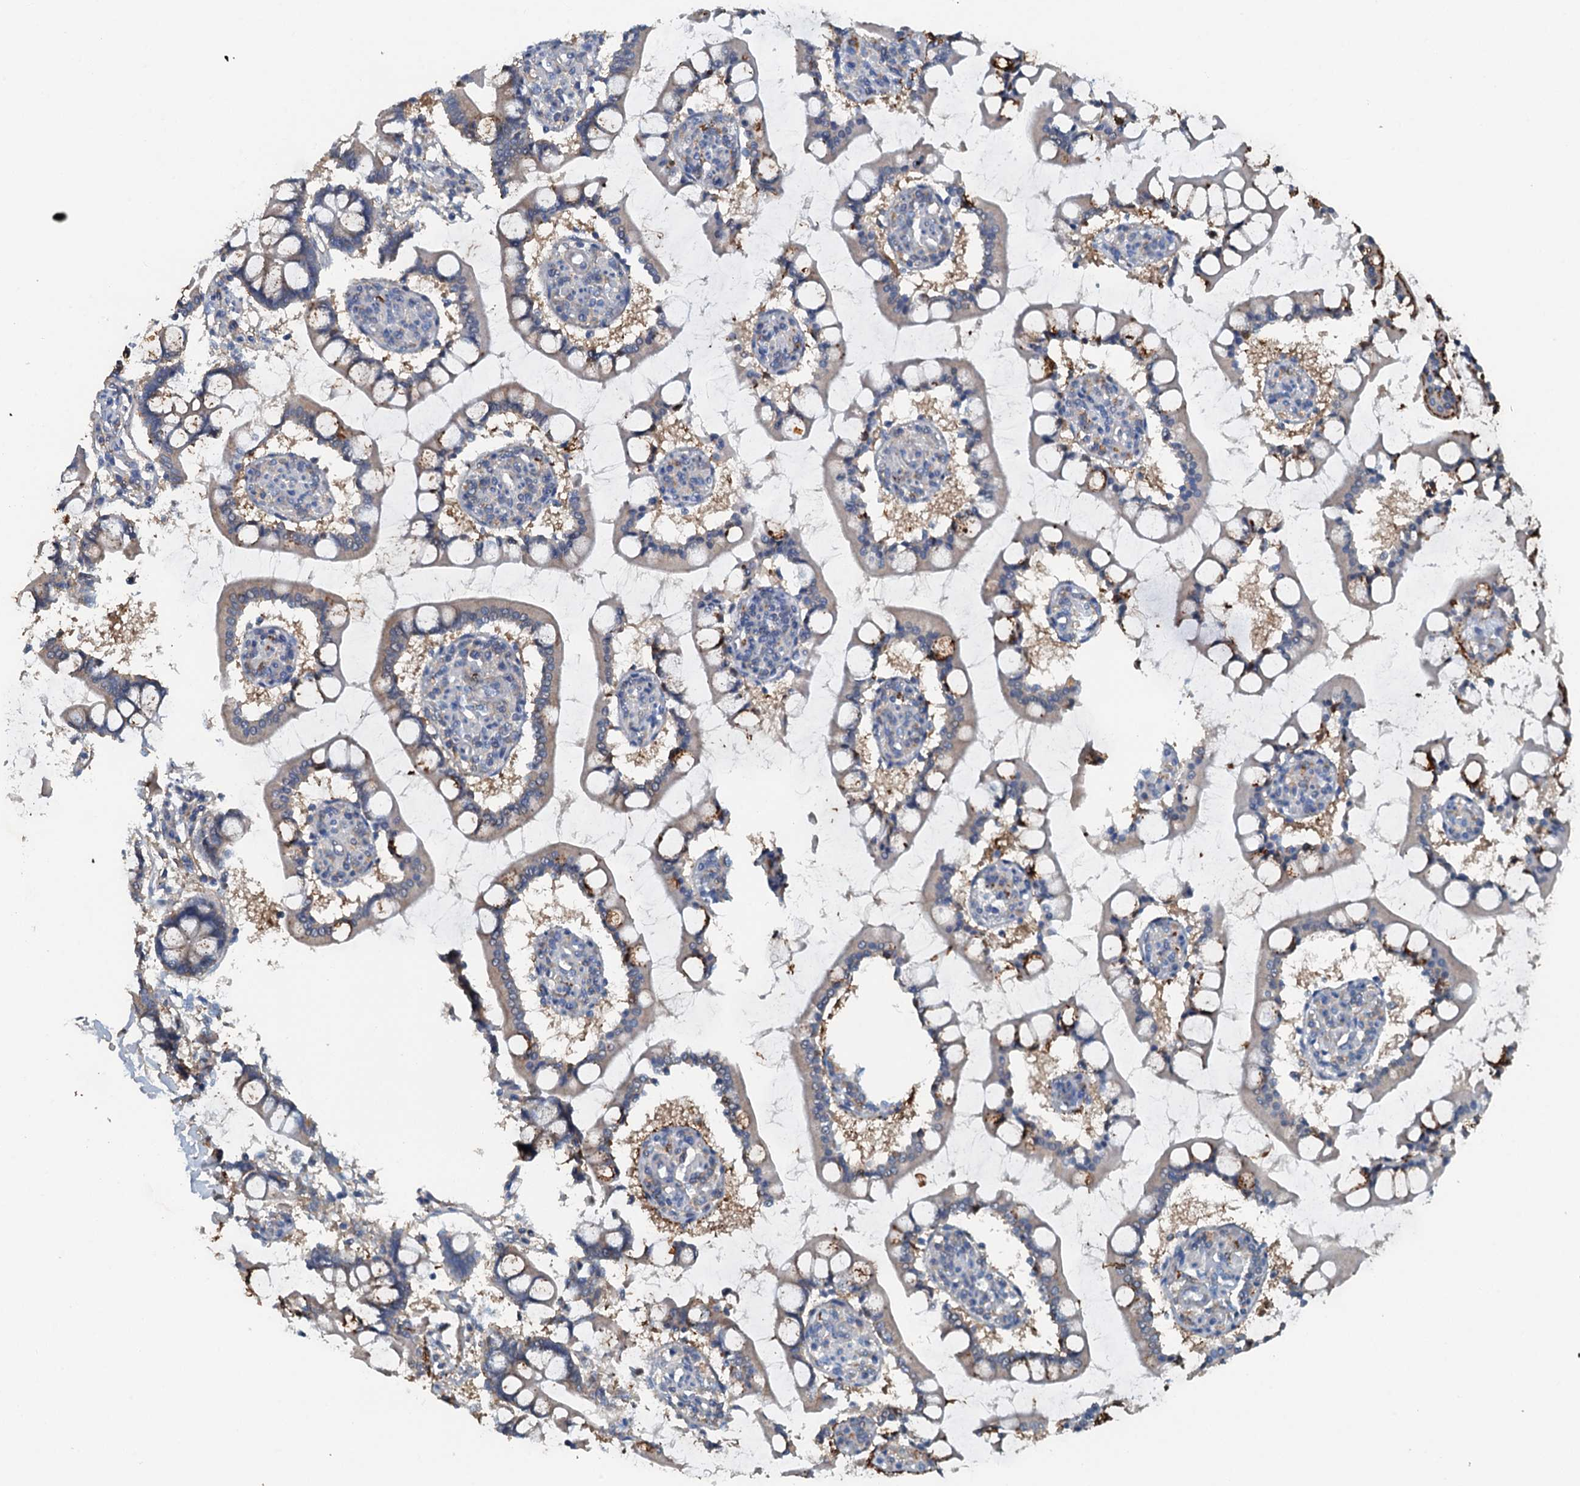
{"staining": {"intensity": "moderate", "quantity": "25%-75%", "location": "cytoplasmic/membranous"}, "tissue": "small intestine", "cell_type": "Glandular cells", "image_type": "normal", "snomed": [{"axis": "morphology", "description": "Normal tissue, NOS"}, {"axis": "topography", "description": "Small intestine"}], "caption": "Glandular cells reveal medium levels of moderate cytoplasmic/membranous staining in about 25%-75% of cells in benign small intestine.", "gene": "THAP10", "patient": {"sex": "male", "age": 52}}